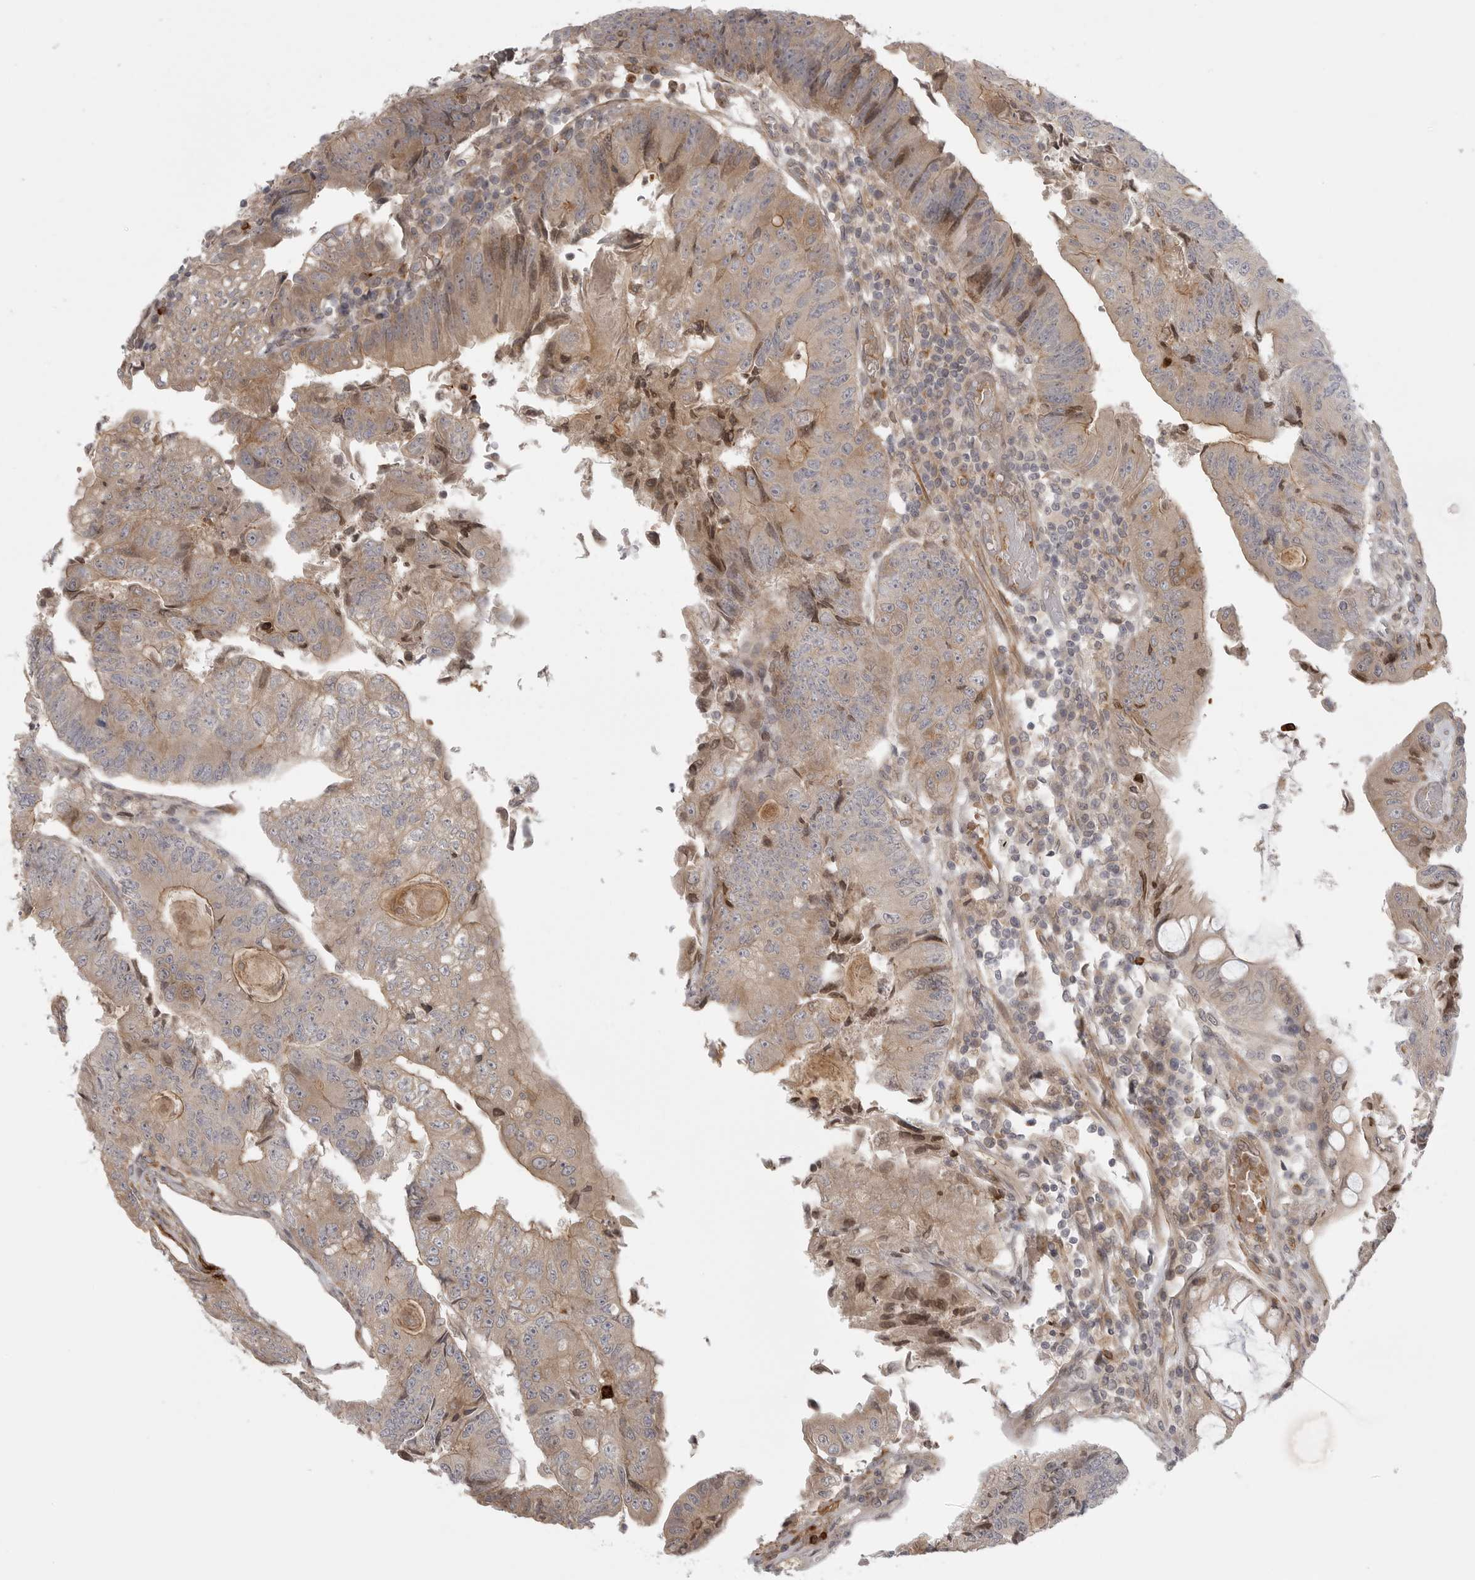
{"staining": {"intensity": "weak", "quantity": ">75%", "location": "cytoplasmic/membranous"}, "tissue": "colorectal cancer", "cell_type": "Tumor cells", "image_type": "cancer", "snomed": [{"axis": "morphology", "description": "Adenocarcinoma, NOS"}, {"axis": "topography", "description": "Colon"}], "caption": "Protein staining of colorectal adenocarcinoma tissue shows weak cytoplasmic/membranous expression in approximately >75% of tumor cells. (DAB IHC, brown staining for protein, blue staining for nuclei).", "gene": "CCPG1", "patient": {"sex": "female", "age": 67}}